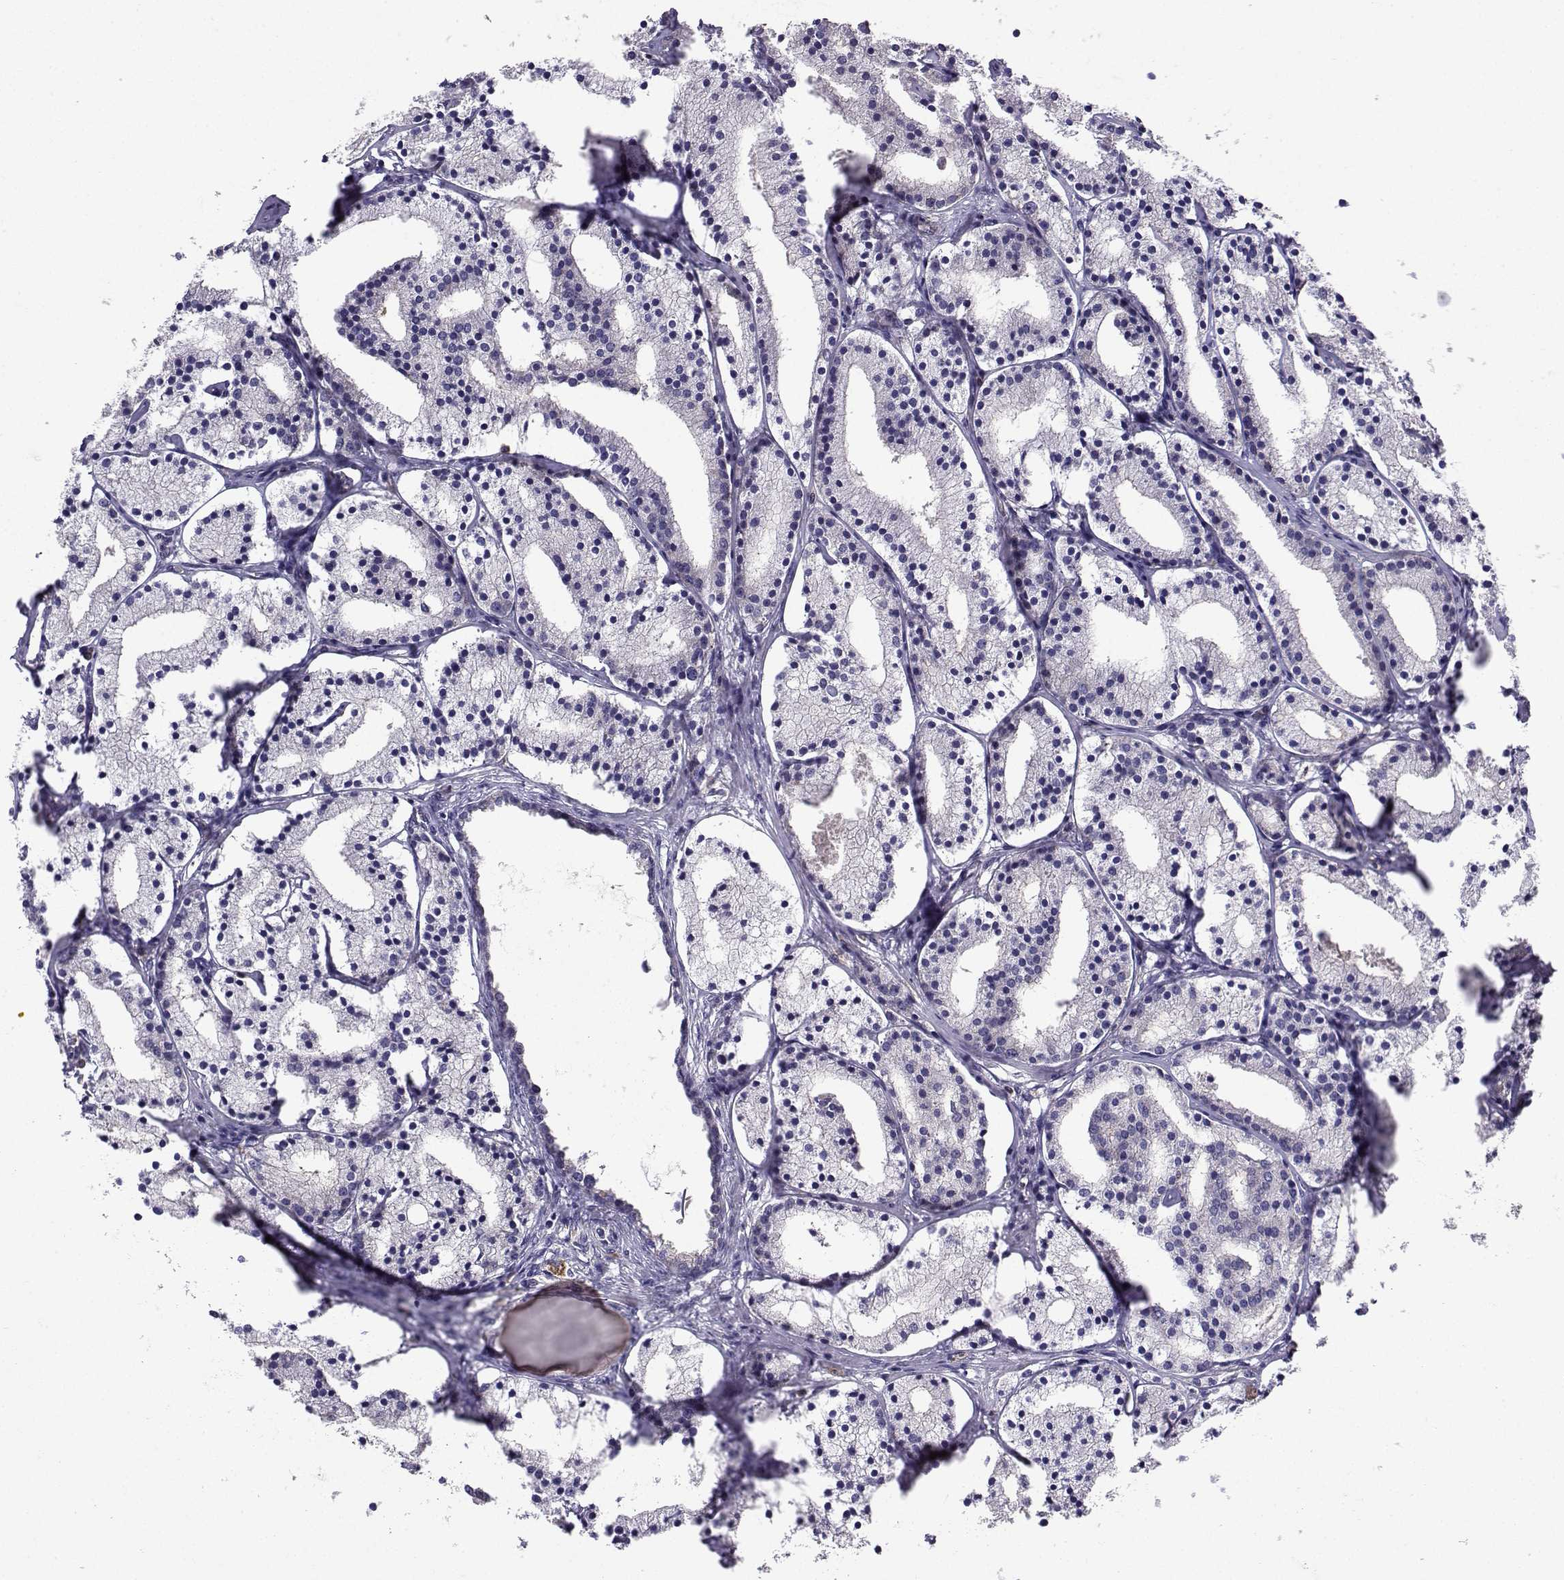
{"staining": {"intensity": "negative", "quantity": "none", "location": "none"}, "tissue": "prostate cancer", "cell_type": "Tumor cells", "image_type": "cancer", "snomed": [{"axis": "morphology", "description": "Adenocarcinoma, NOS"}, {"axis": "topography", "description": "Prostate"}], "caption": "Immunohistochemistry histopathology image of adenocarcinoma (prostate) stained for a protein (brown), which reveals no positivity in tumor cells. (Immunohistochemistry, brightfield microscopy, high magnification).", "gene": "STXBP5", "patient": {"sex": "male", "age": 69}}